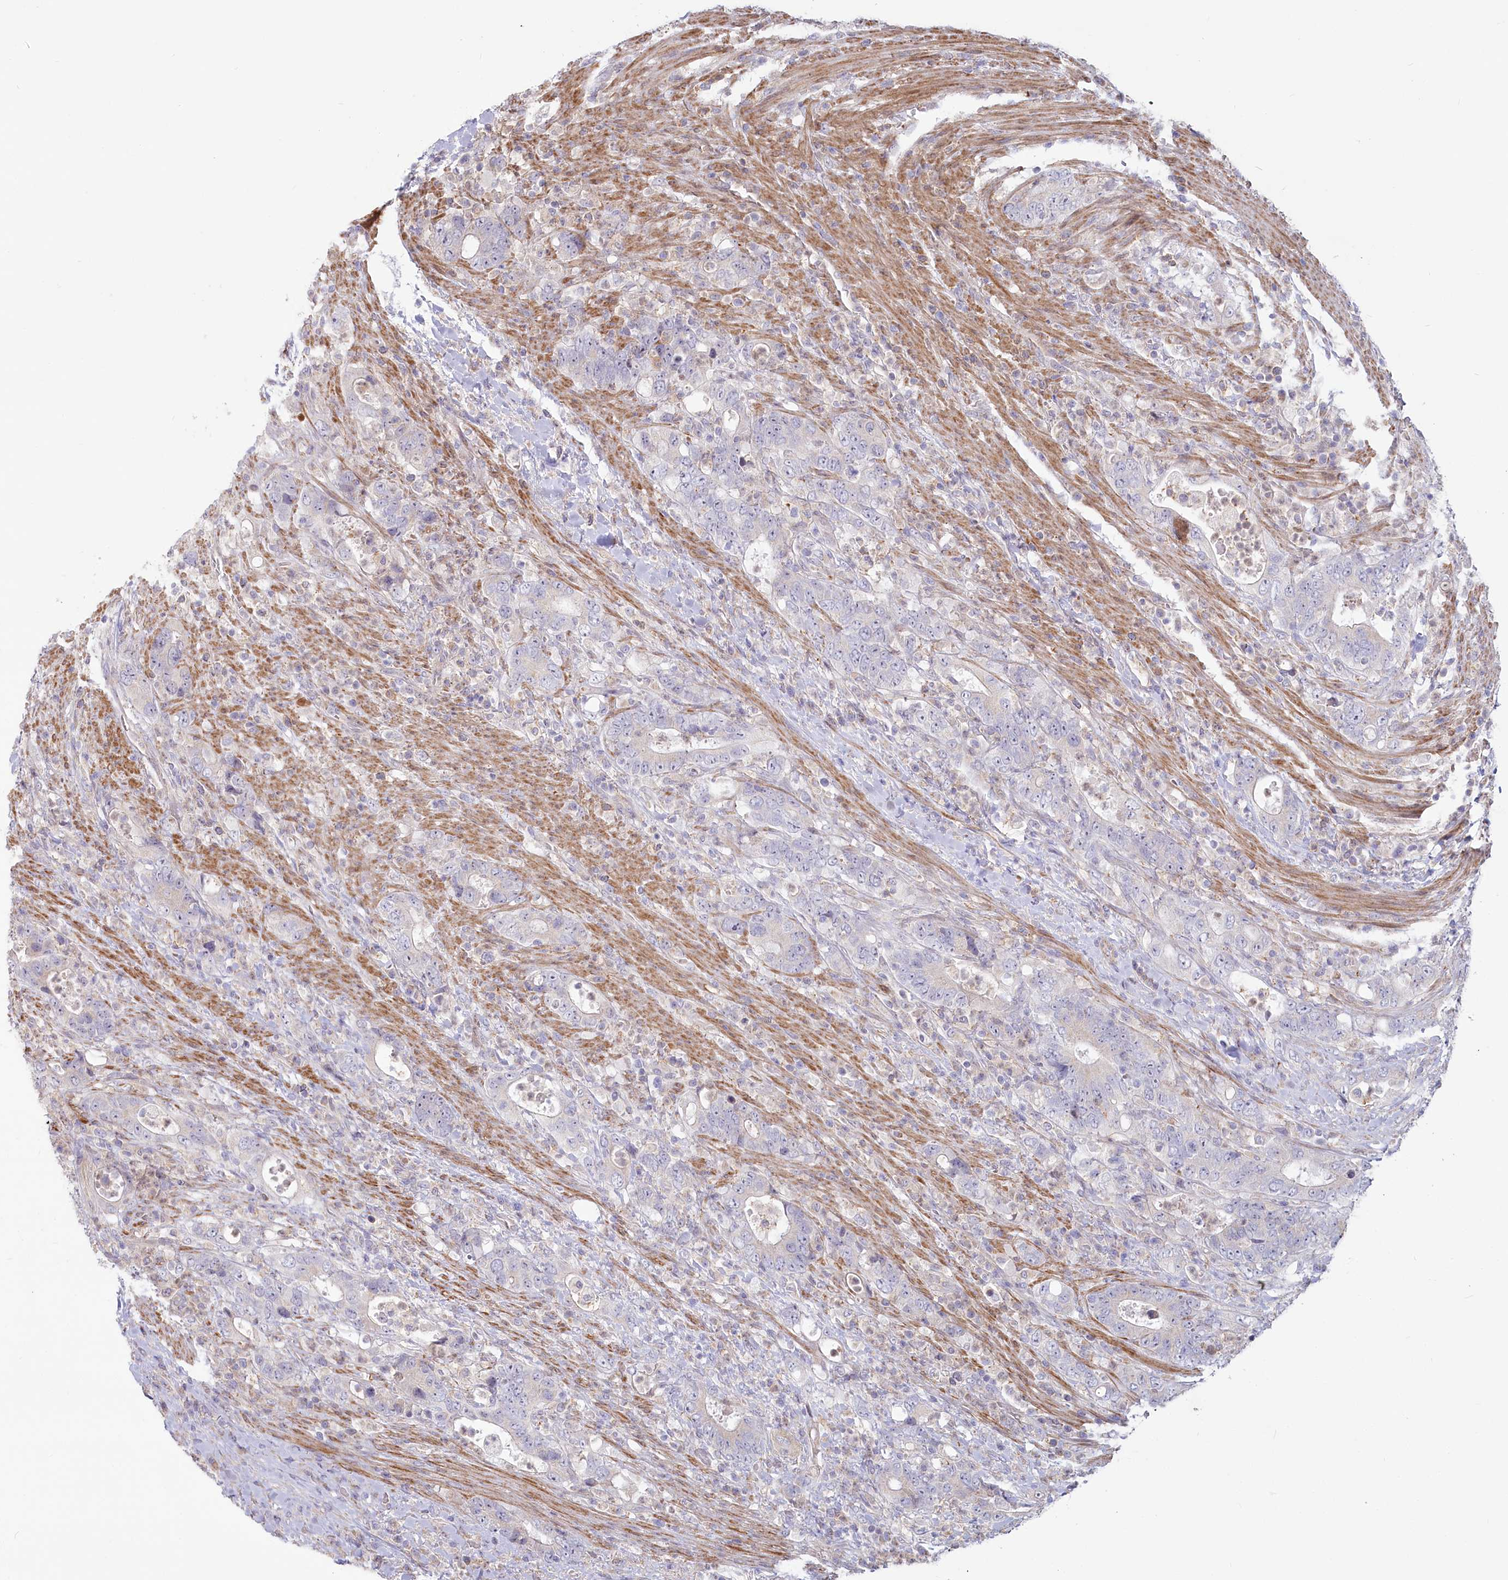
{"staining": {"intensity": "negative", "quantity": "none", "location": "none"}, "tissue": "colorectal cancer", "cell_type": "Tumor cells", "image_type": "cancer", "snomed": [{"axis": "morphology", "description": "Adenocarcinoma, NOS"}, {"axis": "topography", "description": "Colon"}], "caption": "Adenocarcinoma (colorectal) stained for a protein using immunohistochemistry reveals no positivity tumor cells.", "gene": "MTG1", "patient": {"sex": "female", "age": 75}}